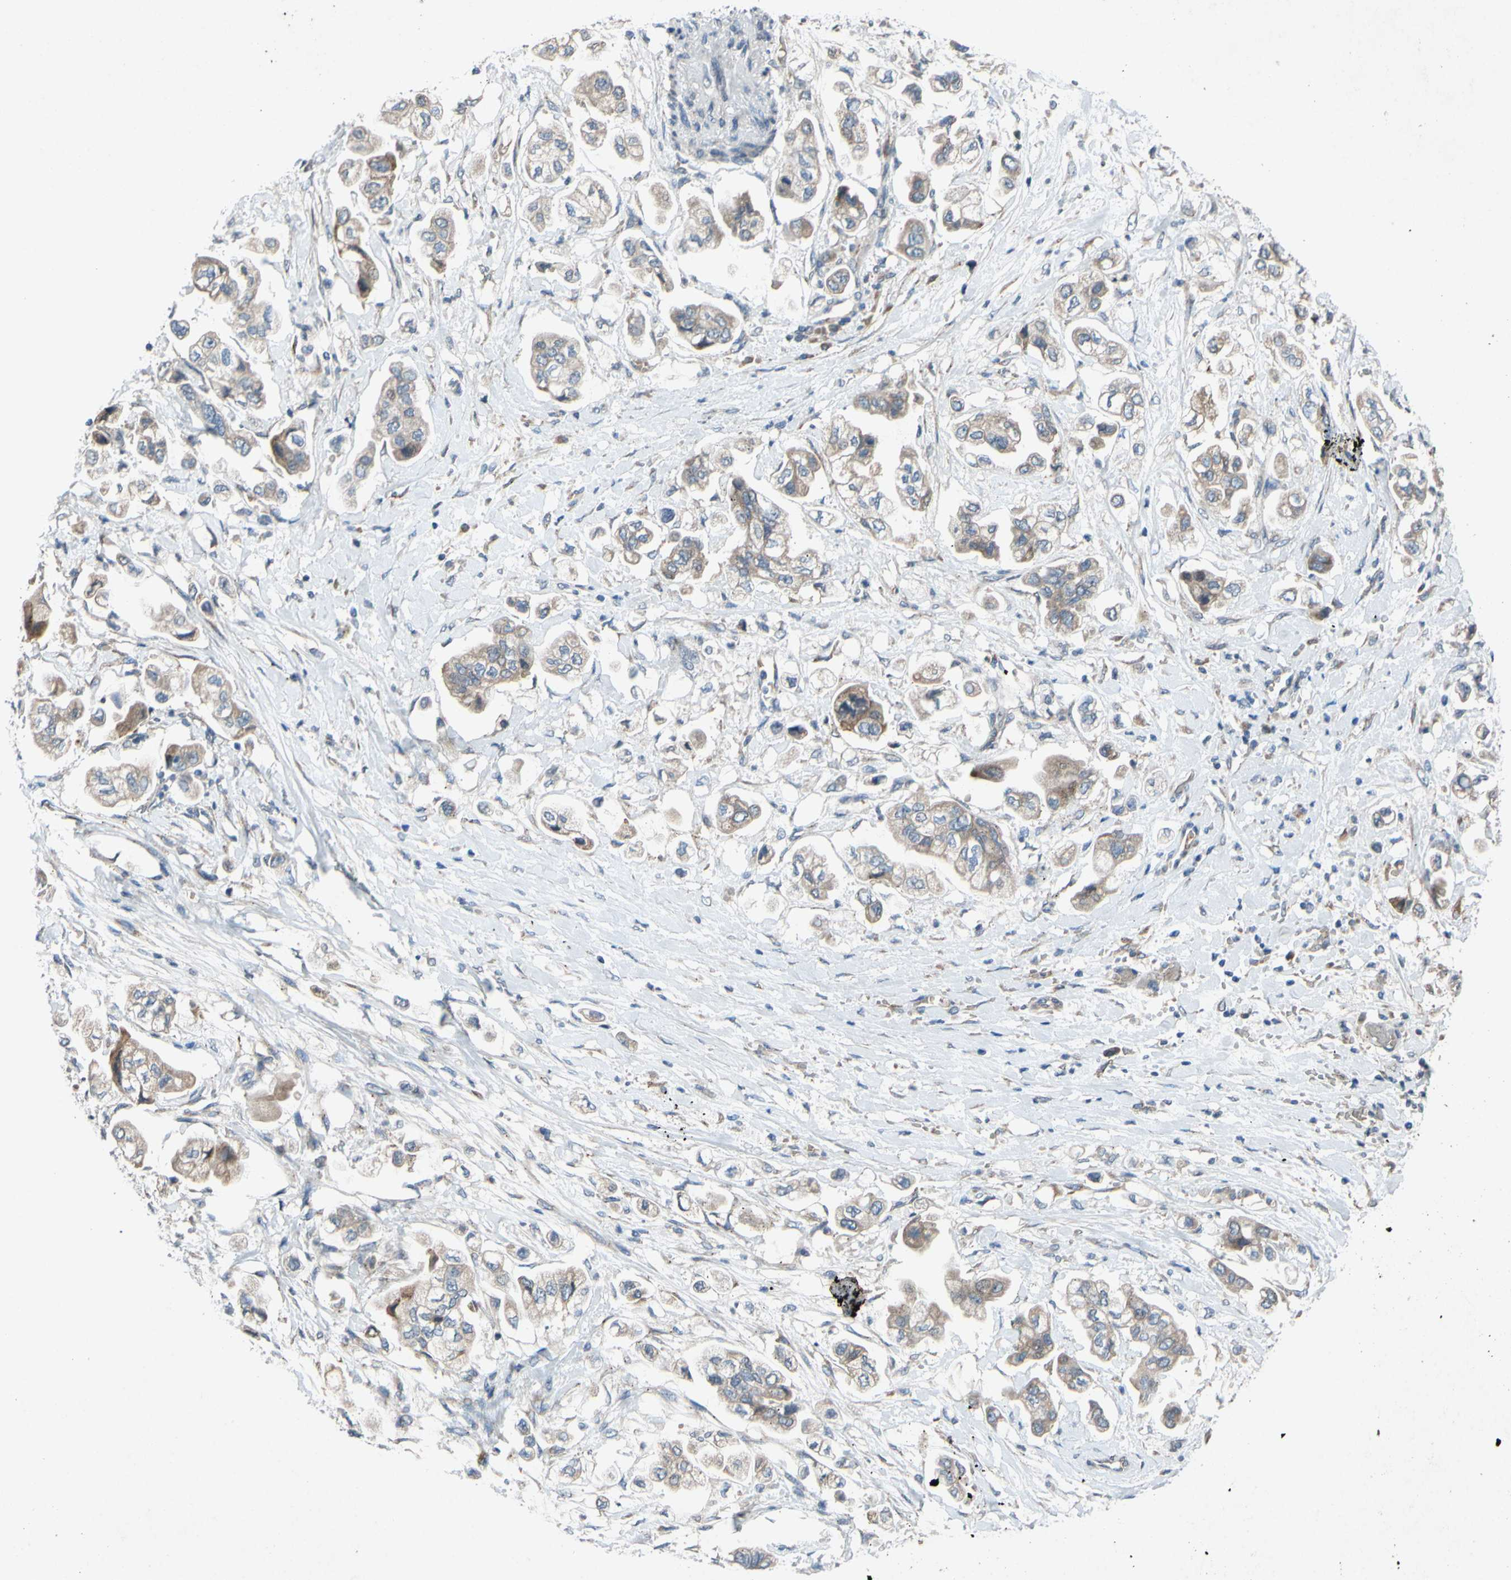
{"staining": {"intensity": "weak", "quantity": ">75%", "location": "cytoplasmic/membranous"}, "tissue": "stomach cancer", "cell_type": "Tumor cells", "image_type": "cancer", "snomed": [{"axis": "morphology", "description": "Adenocarcinoma, NOS"}, {"axis": "topography", "description": "Stomach"}], "caption": "Tumor cells exhibit low levels of weak cytoplasmic/membranous expression in approximately >75% of cells in human adenocarcinoma (stomach).", "gene": "ADD2", "patient": {"sex": "male", "age": 62}}